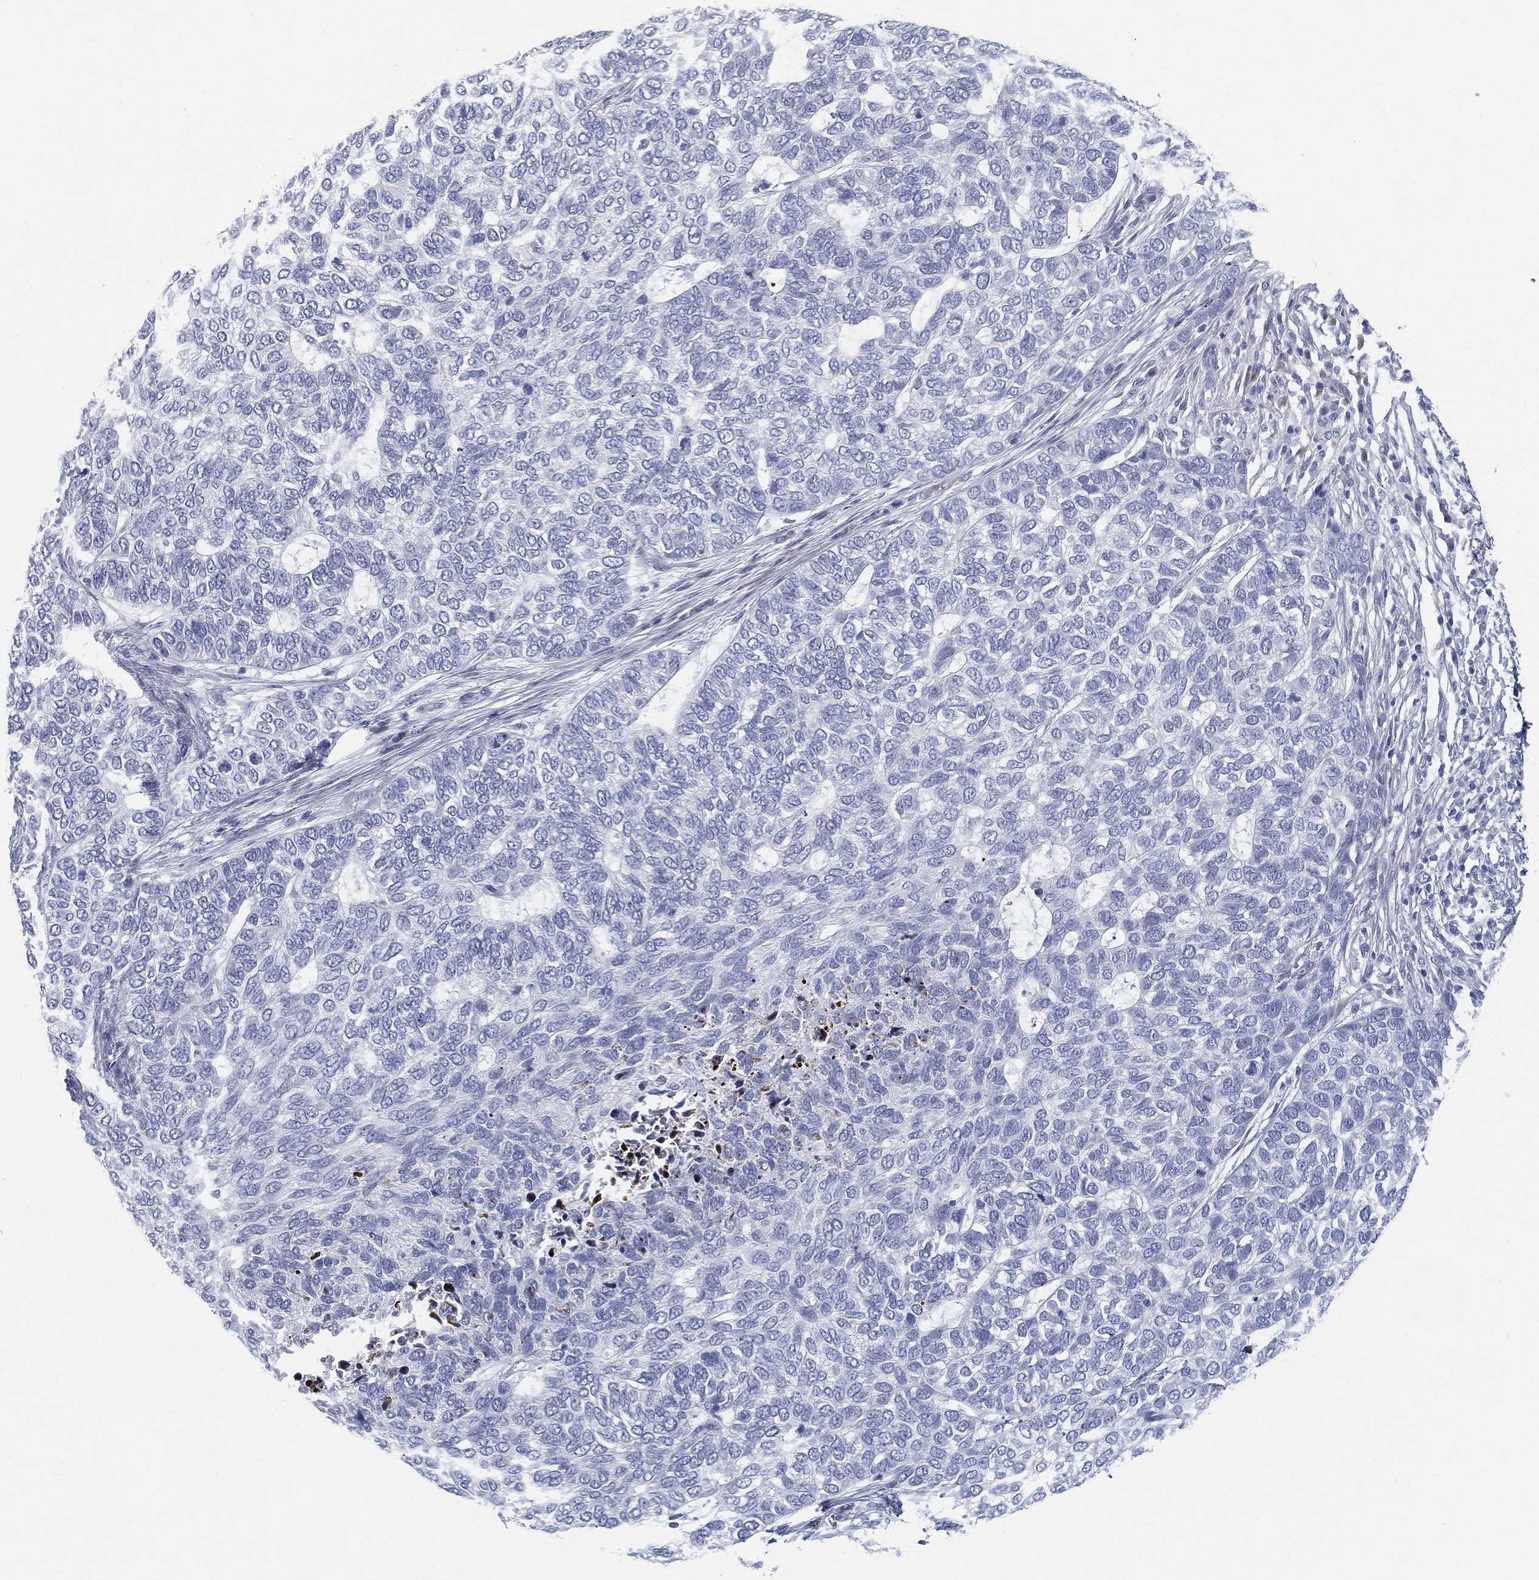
{"staining": {"intensity": "negative", "quantity": "none", "location": "none"}, "tissue": "skin cancer", "cell_type": "Tumor cells", "image_type": "cancer", "snomed": [{"axis": "morphology", "description": "Basal cell carcinoma"}, {"axis": "topography", "description": "Skin"}], "caption": "Immunohistochemistry (IHC) image of neoplastic tissue: basal cell carcinoma (skin) stained with DAB (3,3'-diaminobenzidine) demonstrates no significant protein expression in tumor cells.", "gene": "SPPL2C", "patient": {"sex": "female", "age": 65}}